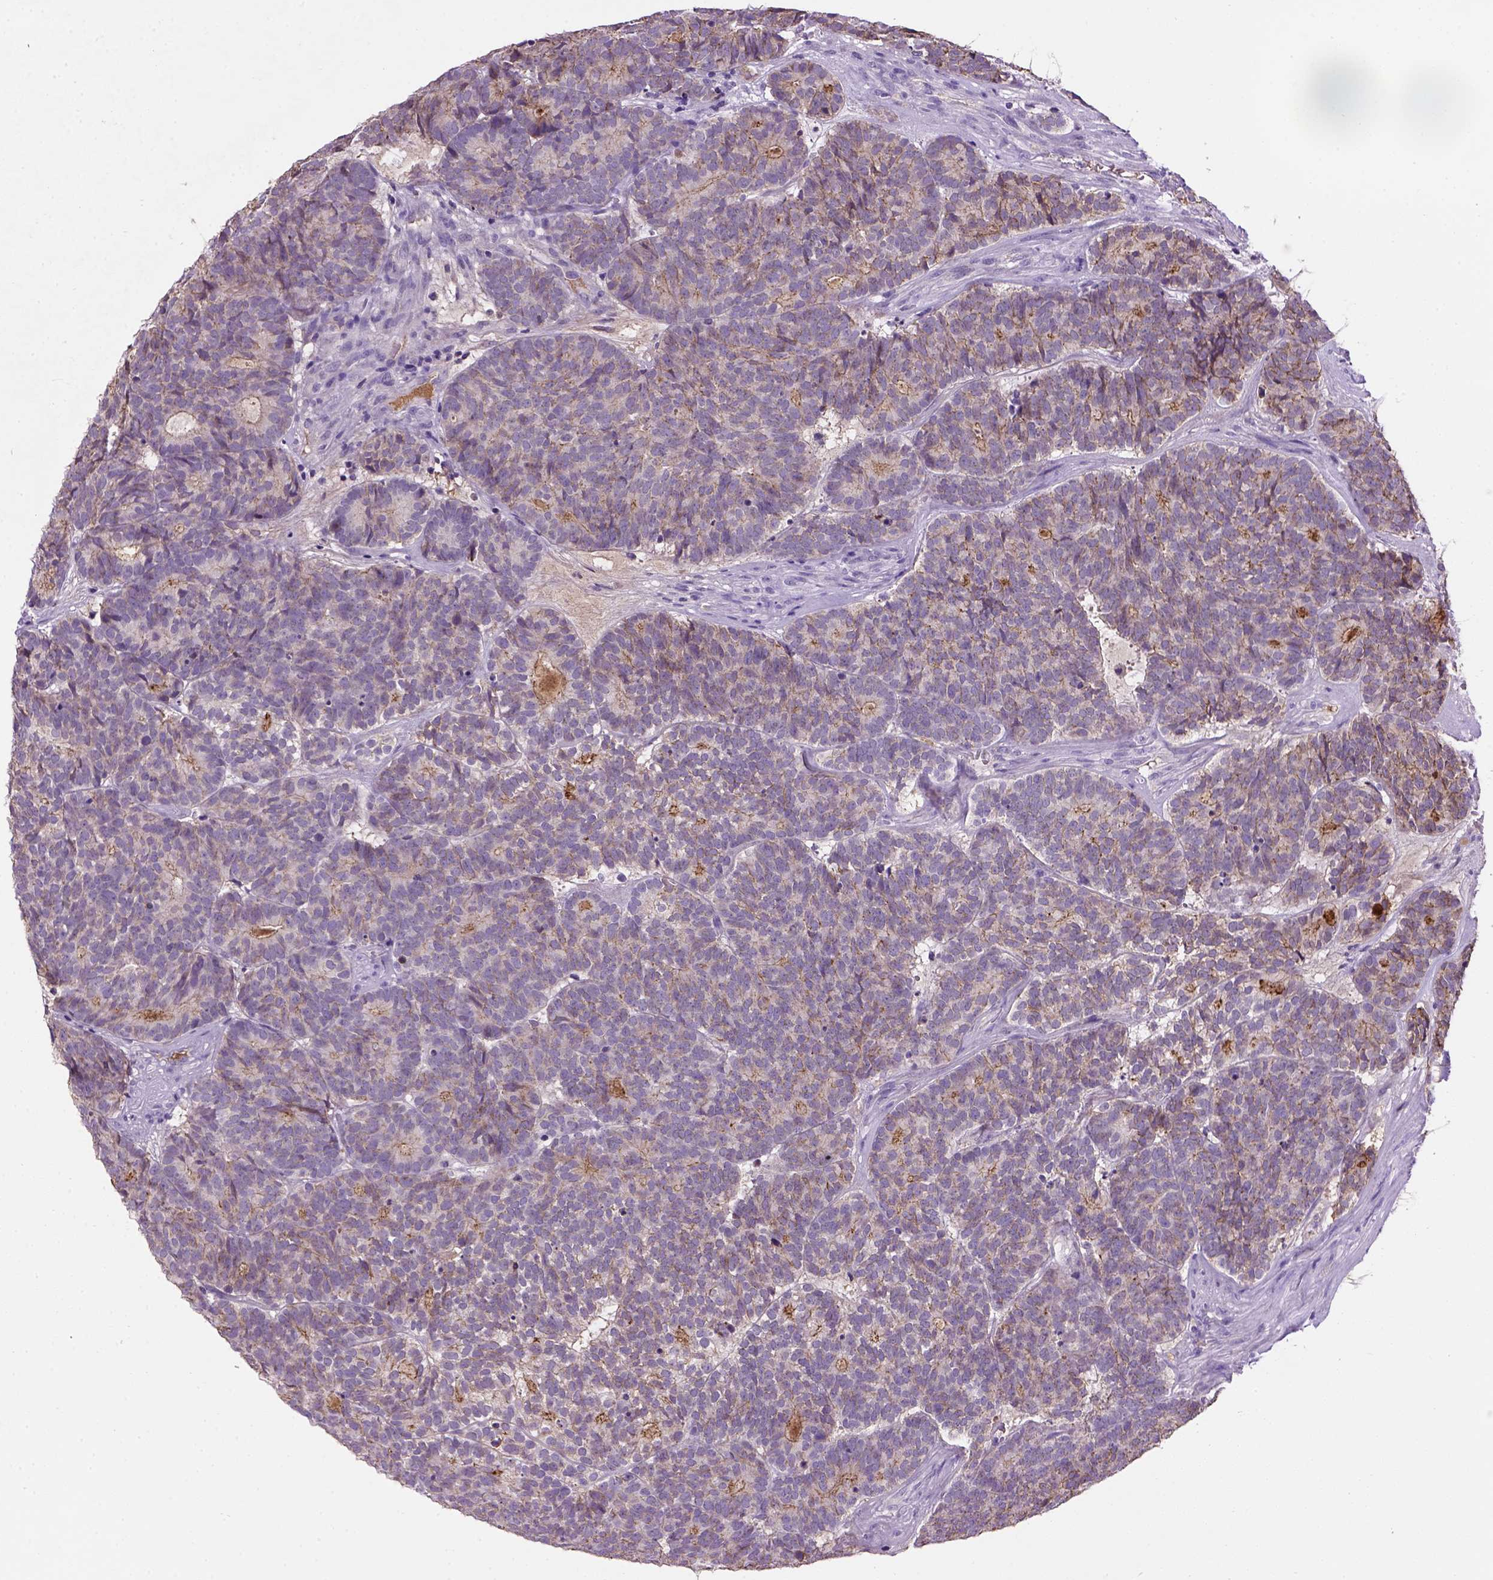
{"staining": {"intensity": "weak", "quantity": "25%-75%", "location": "cytoplasmic/membranous"}, "tissue": "head and neck cancer", "cell_type": "Tumor cells", "image_type": "cancer", "snomed": [{"axis": "morphology", "description": "Adenocarcinoma, NOS"}, {"axis": "topography", "description": "Head-Neck"}], "caption": "Immunohistochemical staining of human head and neck cancer demonstrates low levels of weak cytoplasmic/membranous positivity in about 25%-75% of tumor cells.", "gene": "CDH1", "patient": {"sex": "female", "age": 81}}